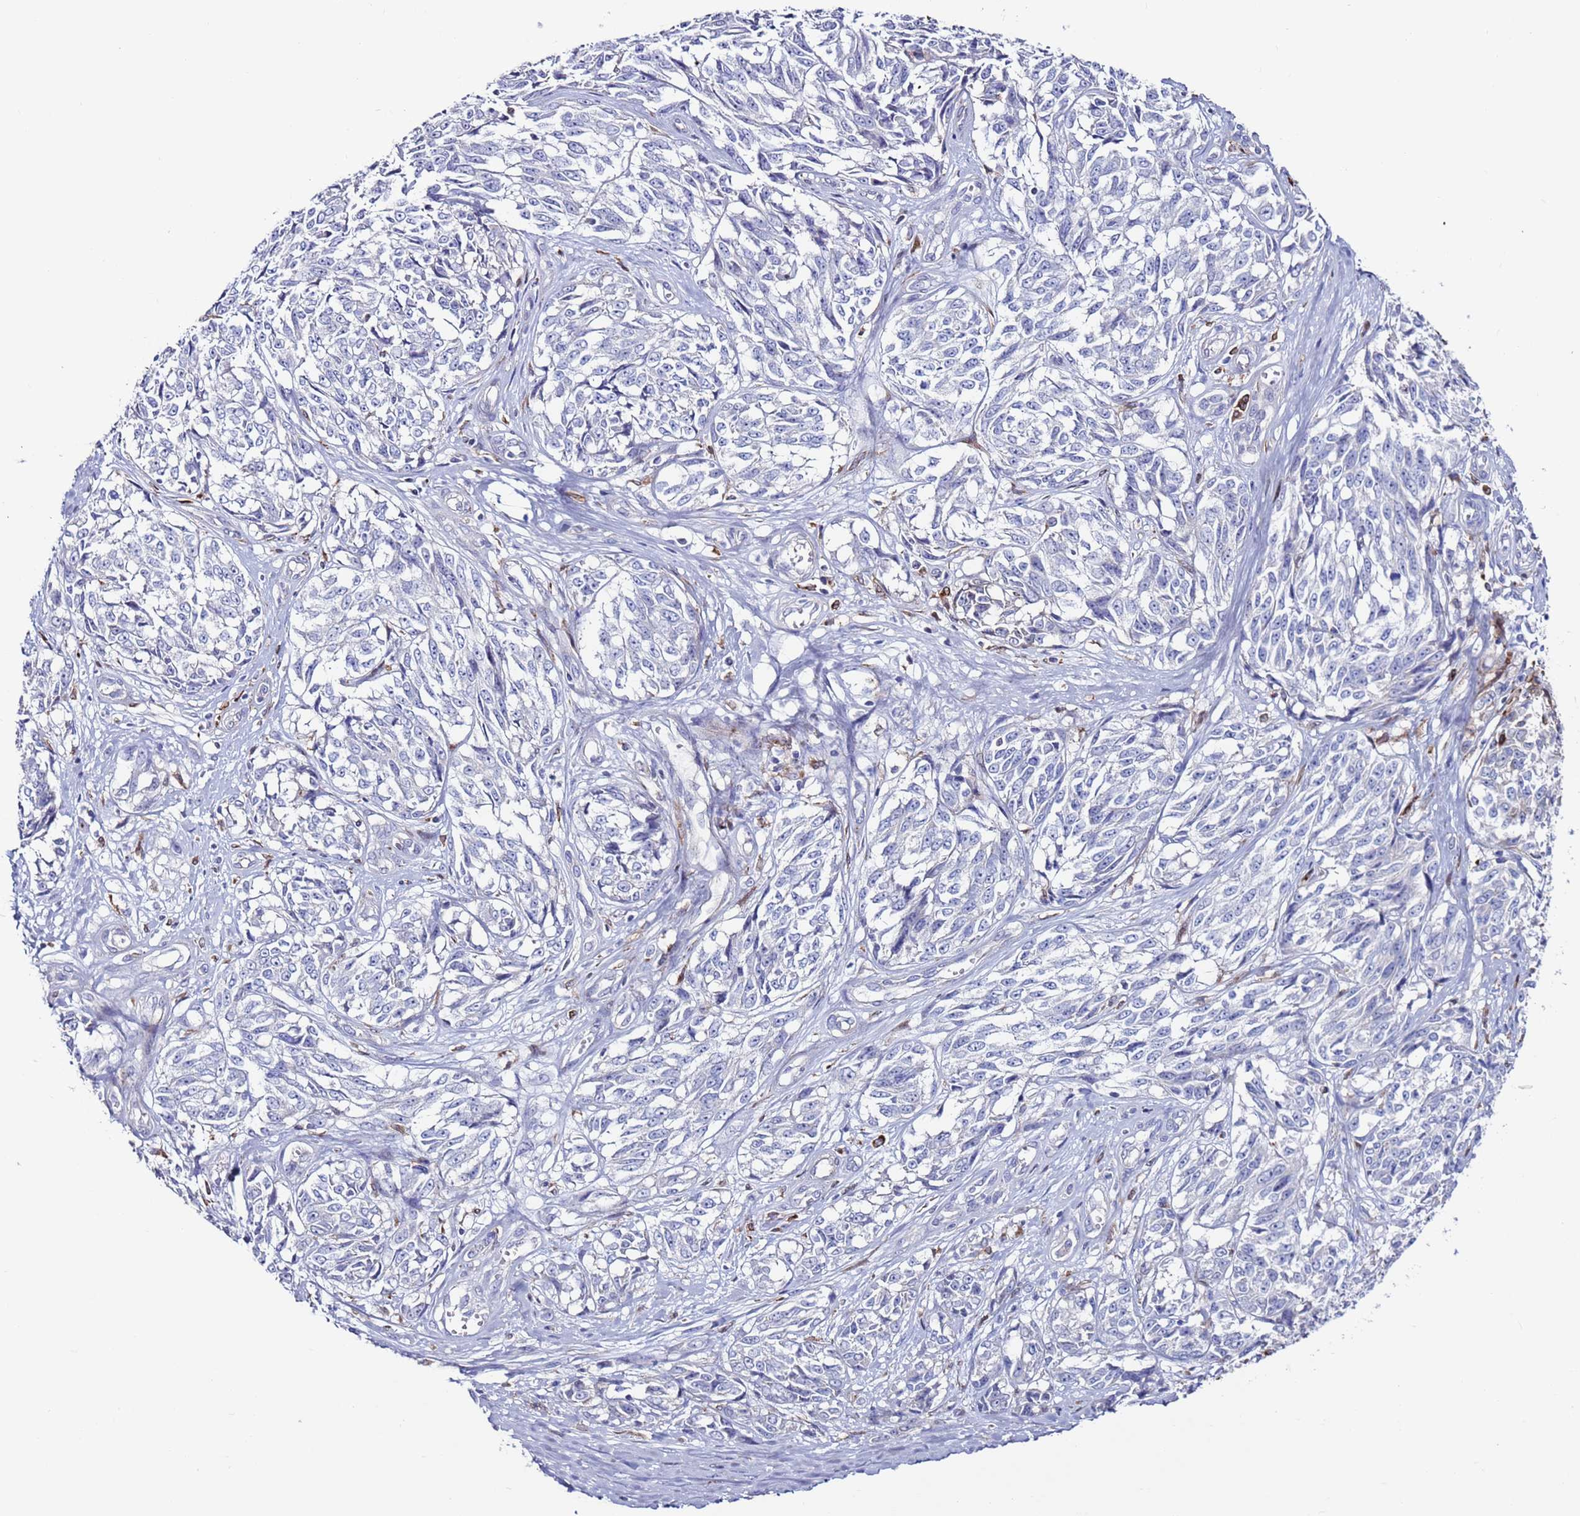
{"staining": {"intensity": "weak", "quantity": "<25%", "location": "cytoplasmic/membranous"}, "tissue": "melanoma", "cell_type": "Tumor cells", "image_type": "cancer", "snomed": [{"axis": "morphology", "description": "Malignant melanoma, NOS"}, {"axis": "topography", "description": "Skin"}], "caption": "DAB immunohistochemical staining of malignant melanoma demonstrates no significant positivity in tumor cells.", "gene": "GREB1L", "patient": {"sex": "female", "age": 64}}